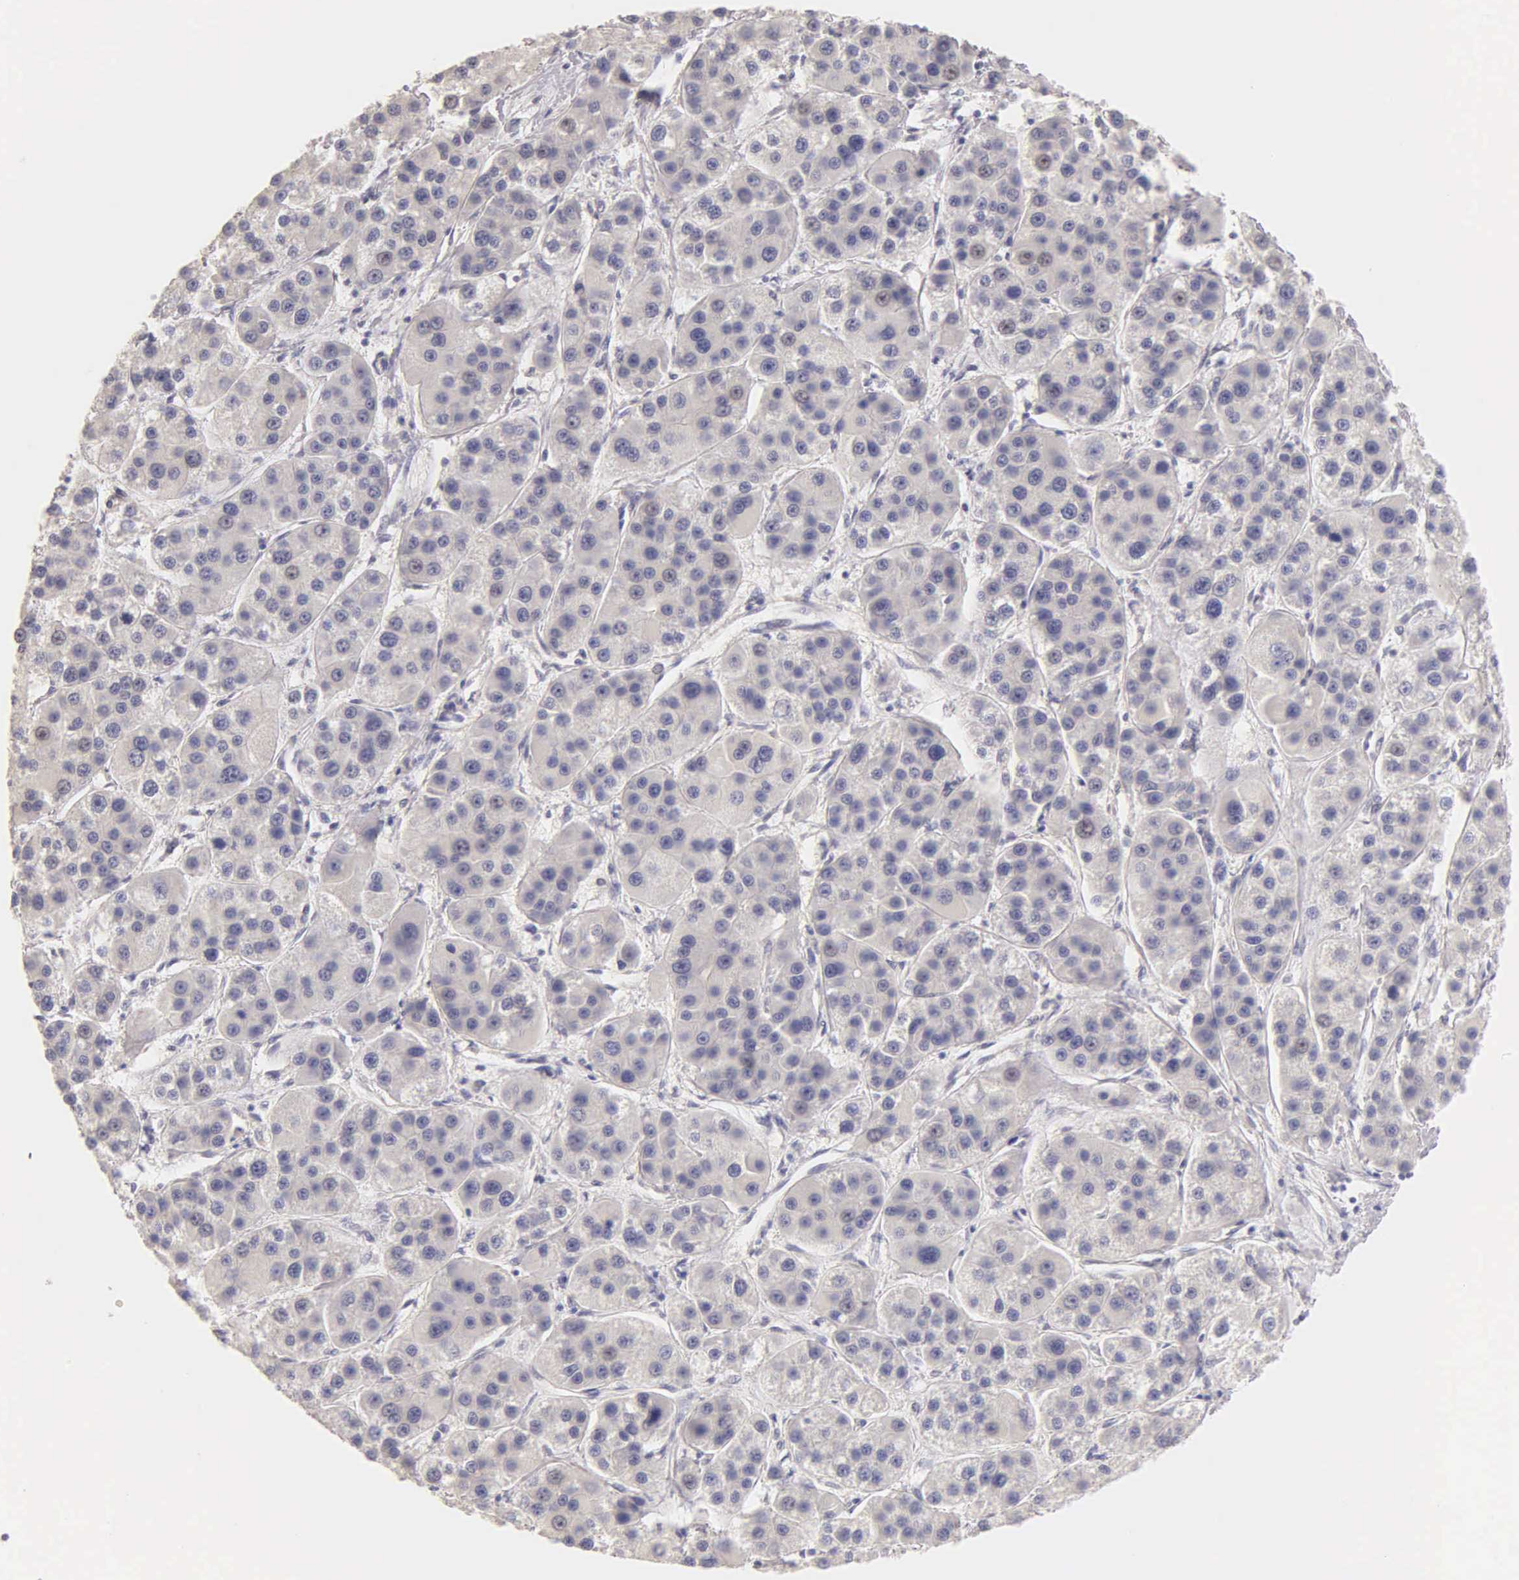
{"staining": {"intensity": "negative", "quantity": "none", "location": "none"}, "tissue": "liver cancer", "cell_type": "Tumor cells", "image_type": "cancer", "snomed": [{"axis": "morphology", "description": "Carcinoma, Hepatocellular, NOS"}, {"axis": "topography", "description": "Liver"}], "caption": "A photomicrograph of liver cancer stained for a protein displays no brown staining in tumor cells.", "gene": "ESR1", "patient": {"sex": "female", "age": 85}}